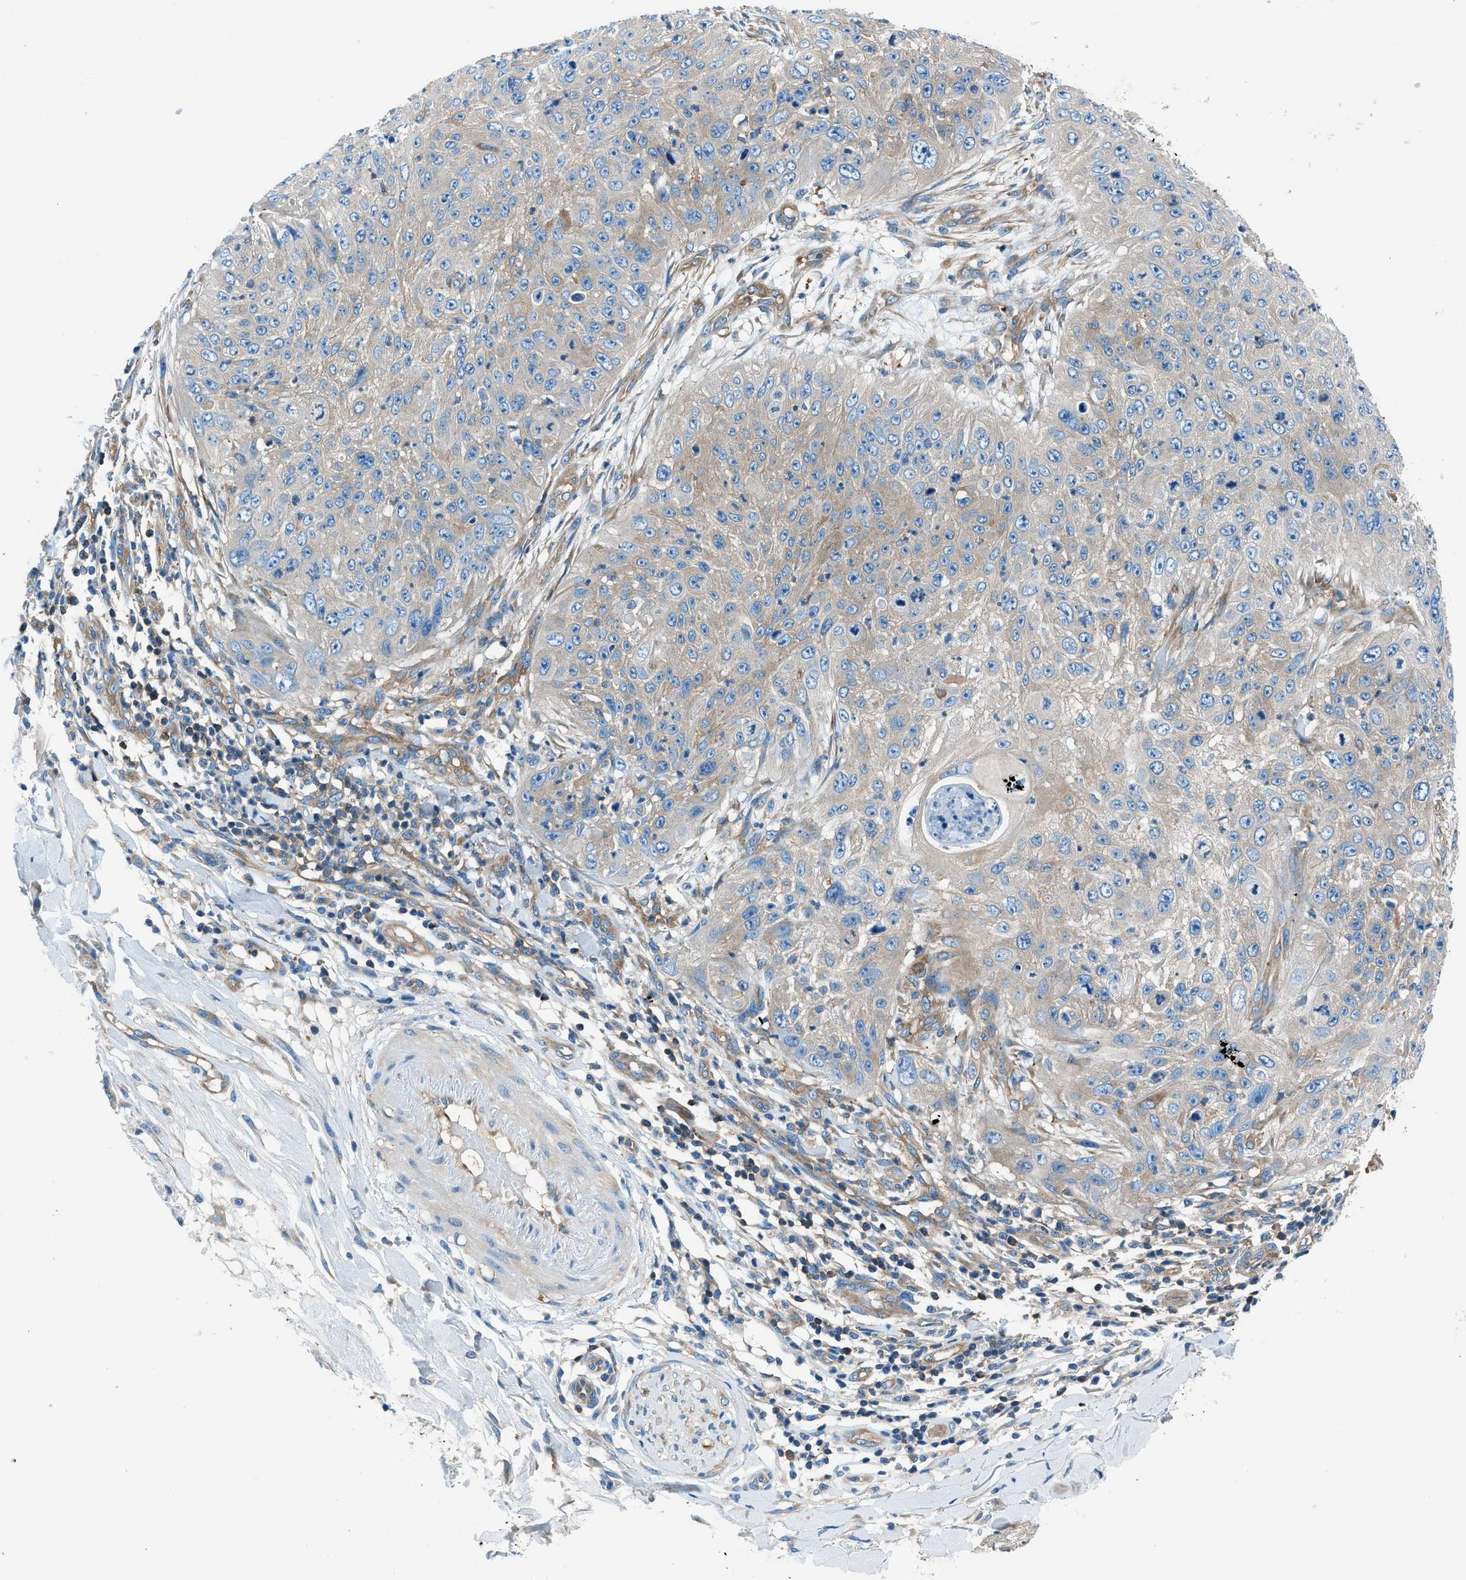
{"staining": {"intensity": "weak", "quantity": "25%-75%", "location": "cytoplasmic/membranous"}, "tissue": "skin cancer", "cell_type": "Tumor cells", "image_type": "cancer", "snomed": [{"axis": "morphology", "description": "Squamous cell carcinoma, NOS"}, {"axis": "topography", "description": "Skin"}], "caption": "Immunohistochemical staining of squamous cell carcinoma (skin) reveals low levels of weak cytoplasmic/membranous protein positivity in approximately 25%-75% of tumor cells.", "gene": "SARS1", "patient": {"sex": "female", "age": 80}}